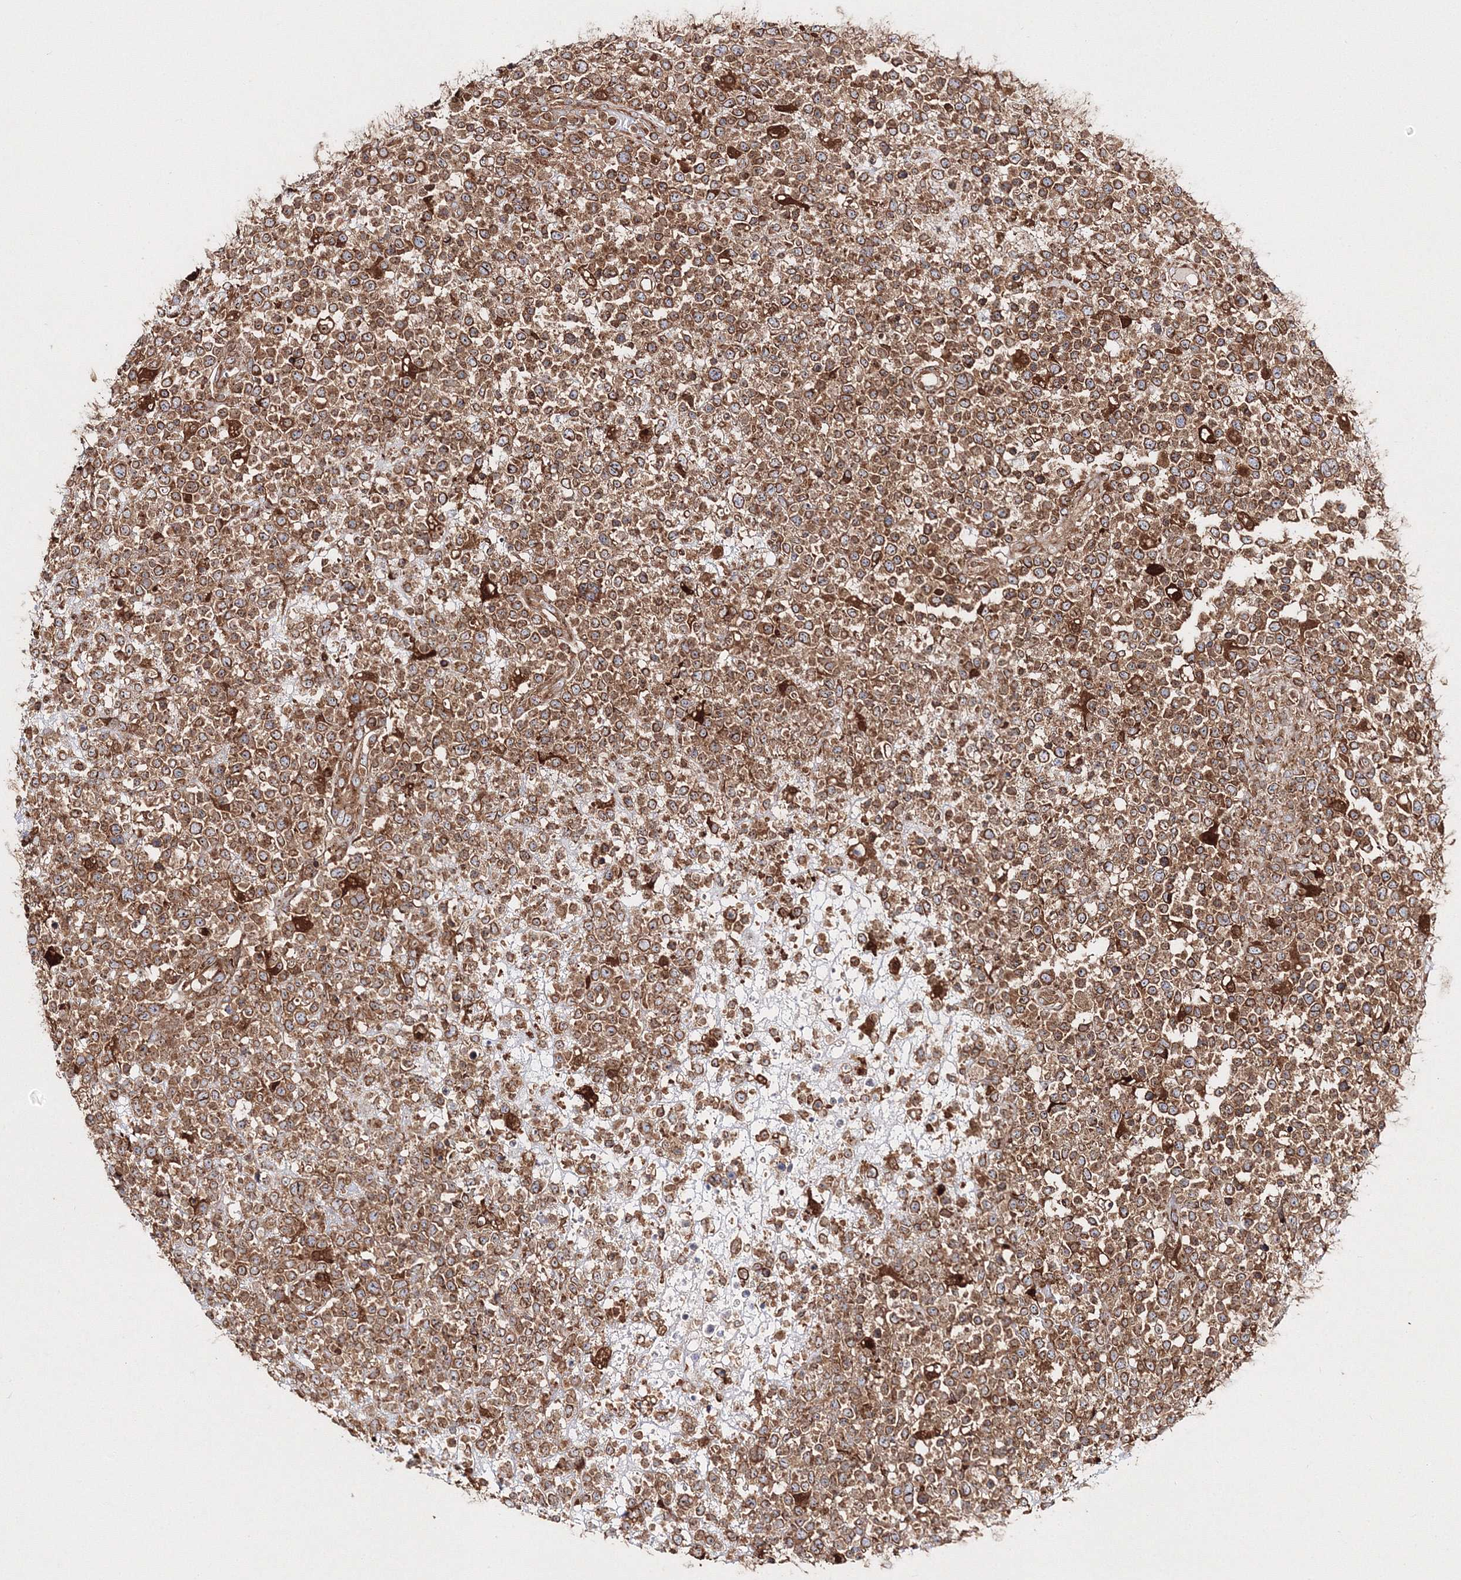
{"staining": {"intensity": "moderate", "quantity": ">75%", "location": "cytoplasmic/membranous"}, "tissue": "lymphoma", "cell_type": "Tumor cells", "image_type": "cancer", "snomed": [{"axis": "morphology", "description": "Malignant lymphoma, non-Hodgkin's type, High grade"}, {"axis": "topography", "description": "Colon"}], "caption": "Lymphoma stained with IHC shows moderate cytoplasmic/membranous staining in about >75% of tumor cells.", "gene": "ARCN1", "patient": {"sex": "female", "age": 53}}